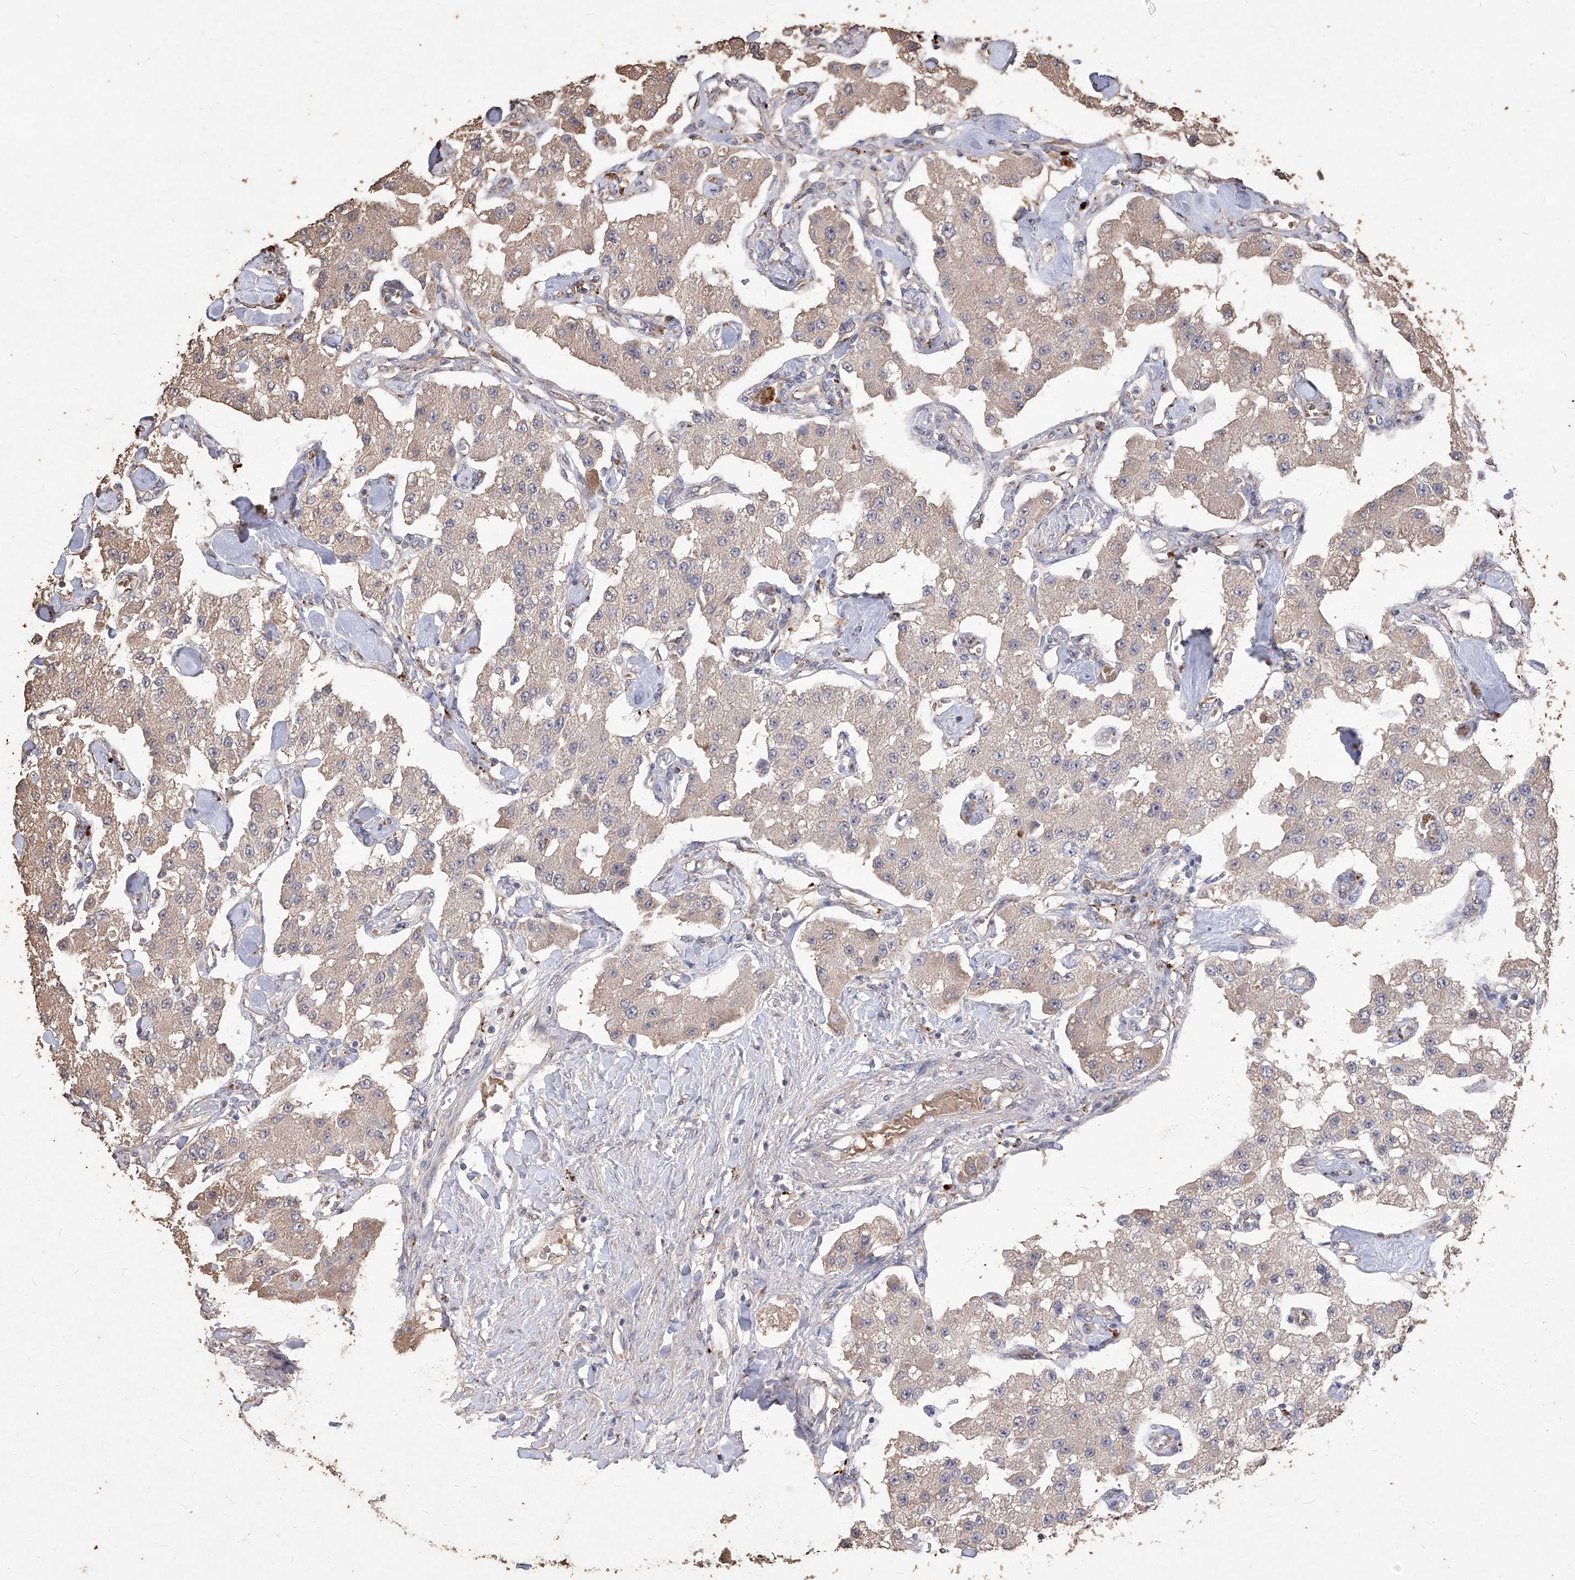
{"staining": {"intensity": "weak", "quantity": ">75%", "location": "cytoplasmic/membranous"}, "tissue": "carcinoid", "cell_type": "Tumor cells", "image_type": "cancer", "snomed": [{"axis": "morphology", "description": "Carcinoid, malignant, NOS"}, {"axis": "topography", "description": "Pancreas"}], "caption": "Immunohistochemical staining of malignant carcinoid exhibits weak cytoplasmic/membranous protein positivity in approximately >75% of tumor cells.", "gene": "EML1", "patient": {"sex": "male", "age": 41}}